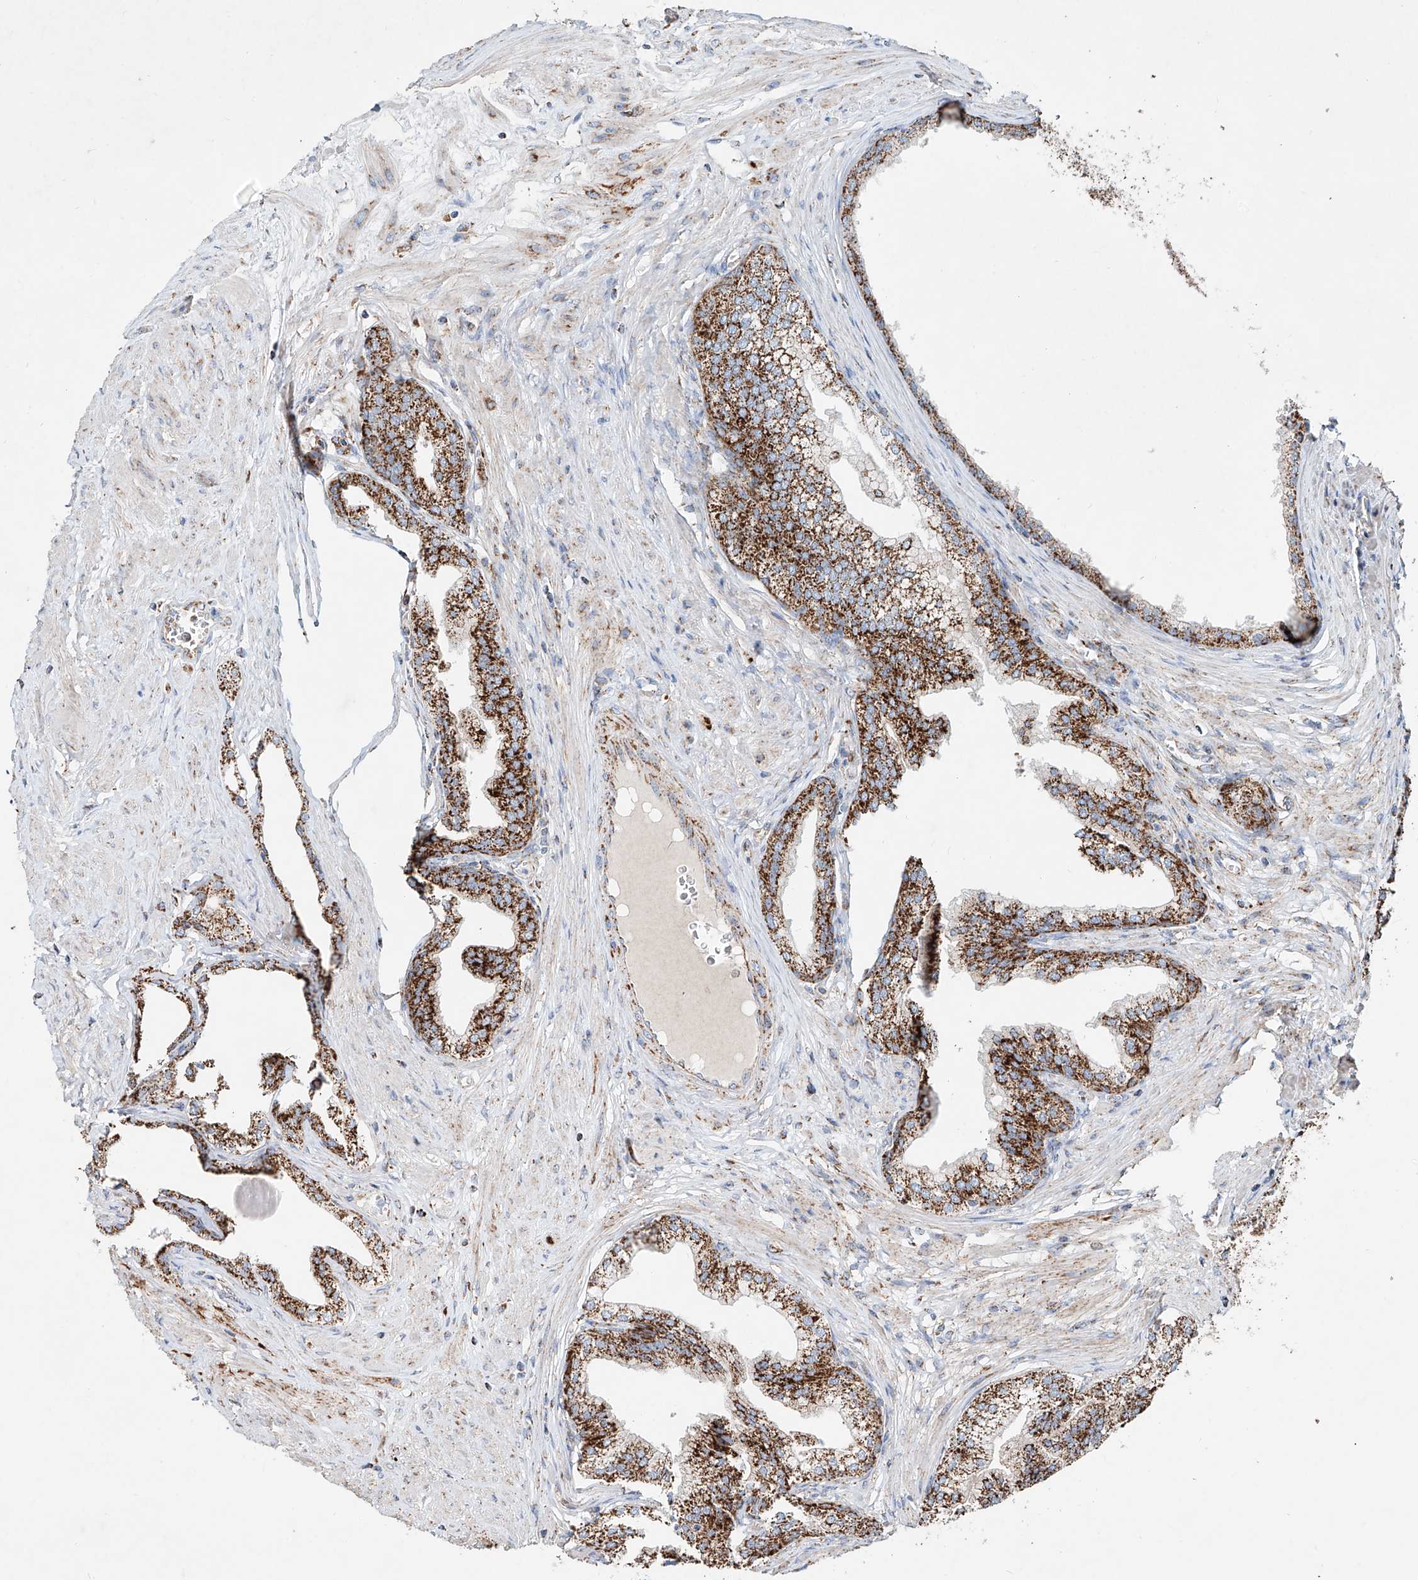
{"staining": {"intensity": "strong", "quantity": ">75%", "location": "cytoplasmic/membranous"}, "tissue": "prostate", "cell_type": "Glandular cells", "image_type": "normal", "snomed": [{"axis": "morphology", "description": "Normal tissue, NOS"}, {"axis": "morphology", "description": "Urothelial carcinoma, Low grade"}, {"axis": "topography", "description": "Urinary bladder"}, {"axis": "topography", "description": "Prostate"}], "caption": "Prostate stained for a protein (brown) exhibits strong cytoplasmic/membranous positive positivity in approximately >75% of glandular cells.", "gene": "CARD10", "patient": {"sex": "male", "age": 60}}